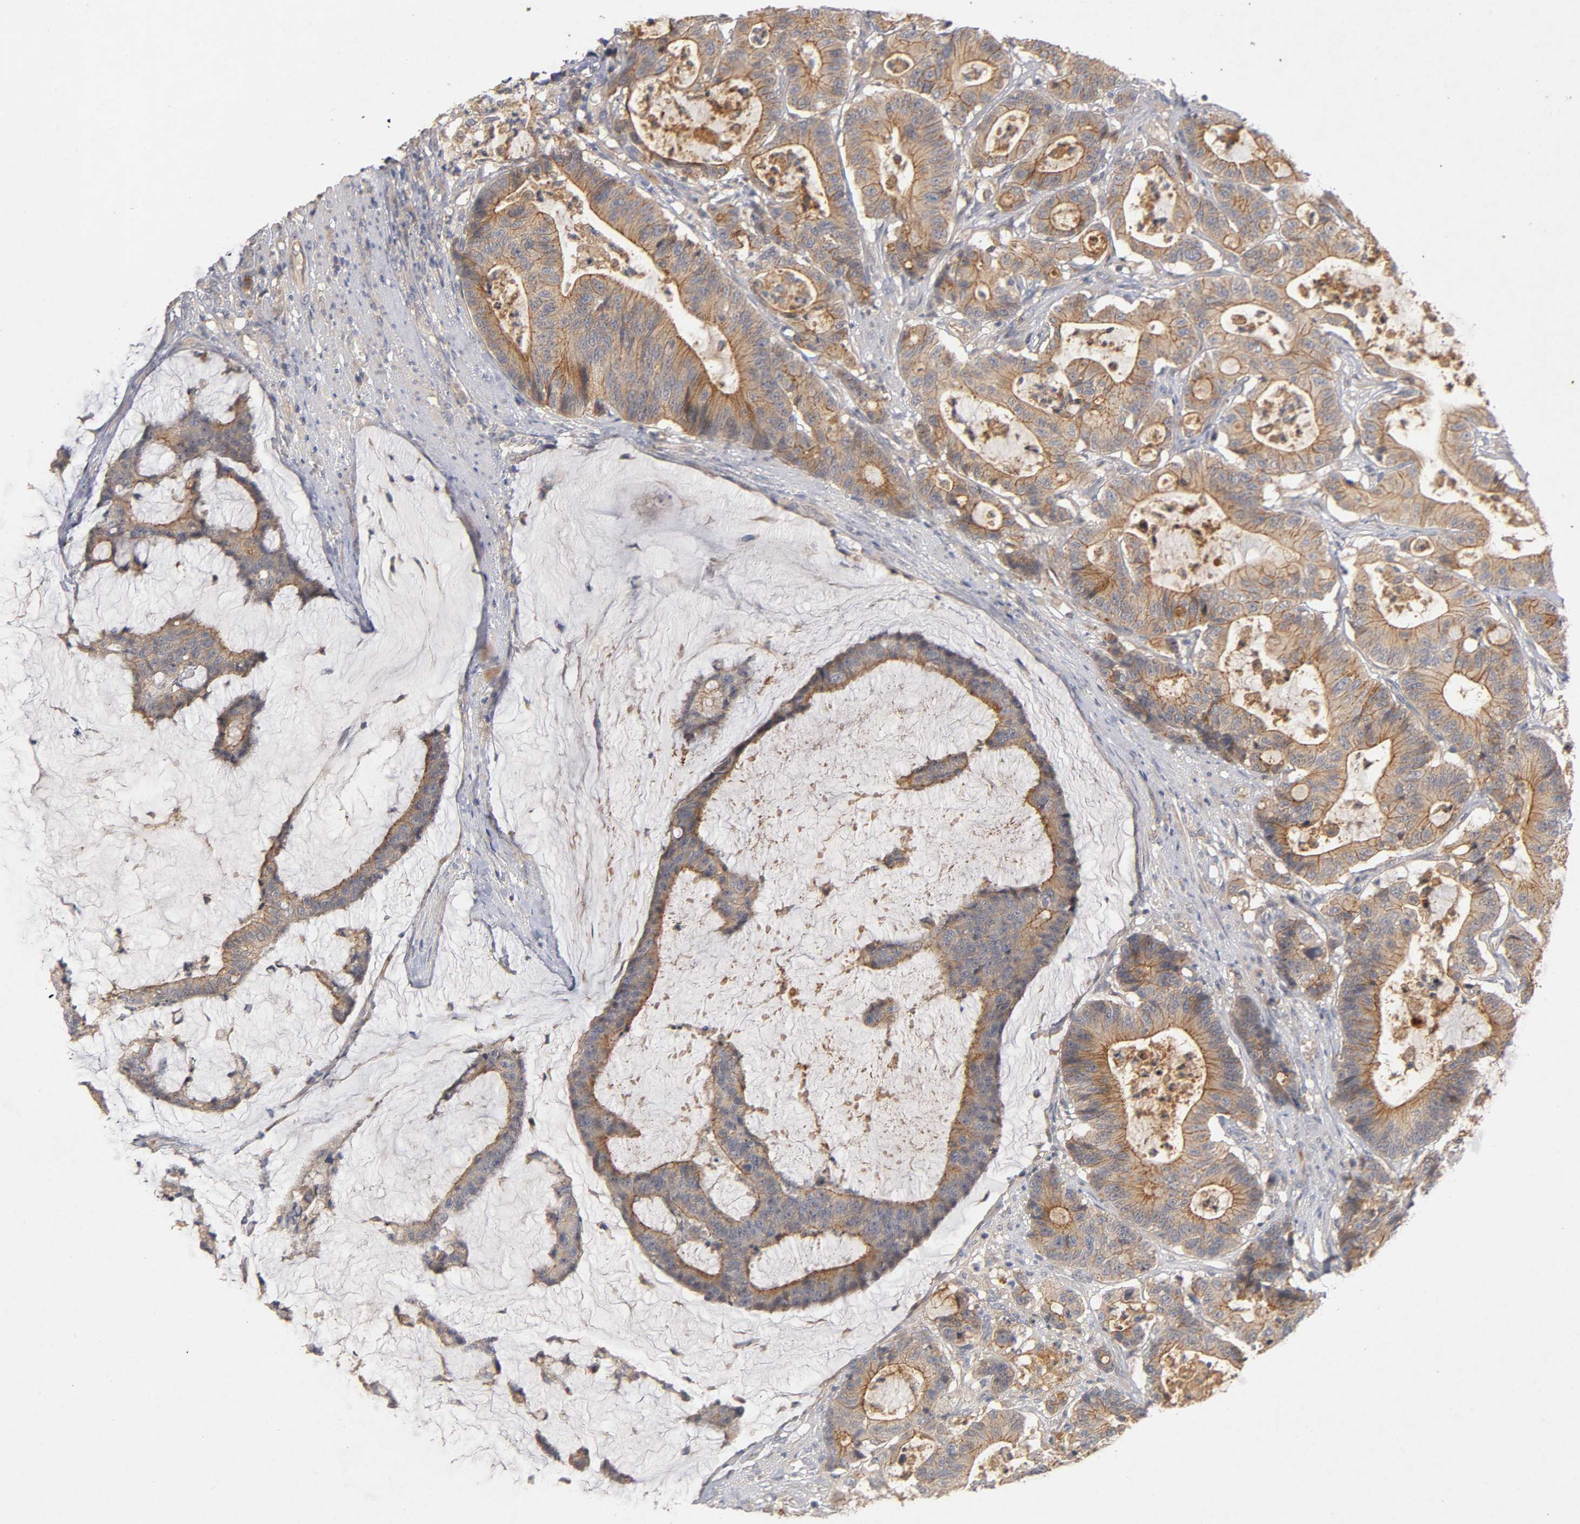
{"staining": {"intensity": "moderate", "quantity": ">75%", "location": "cytoplasmic/membranous"}, "tissue": "colorectal cancer", "cell_type": "Tumor cells", "image_type": "cancer", "snomed": [{"axis": "morphology", "description": "Adenocarcinoma, NOS"}, {"axis": "topography", "description": "Colon"}], "caption": "Immunohistochemical staining of colorectal cancer (adenocarcinoma) displays medium levels of moderate cytoplasmic/membranous positivity in approximately >75% of tumor cells.", "gene": "PDZD11", "patient": {"sex": "female", "age": 84}}